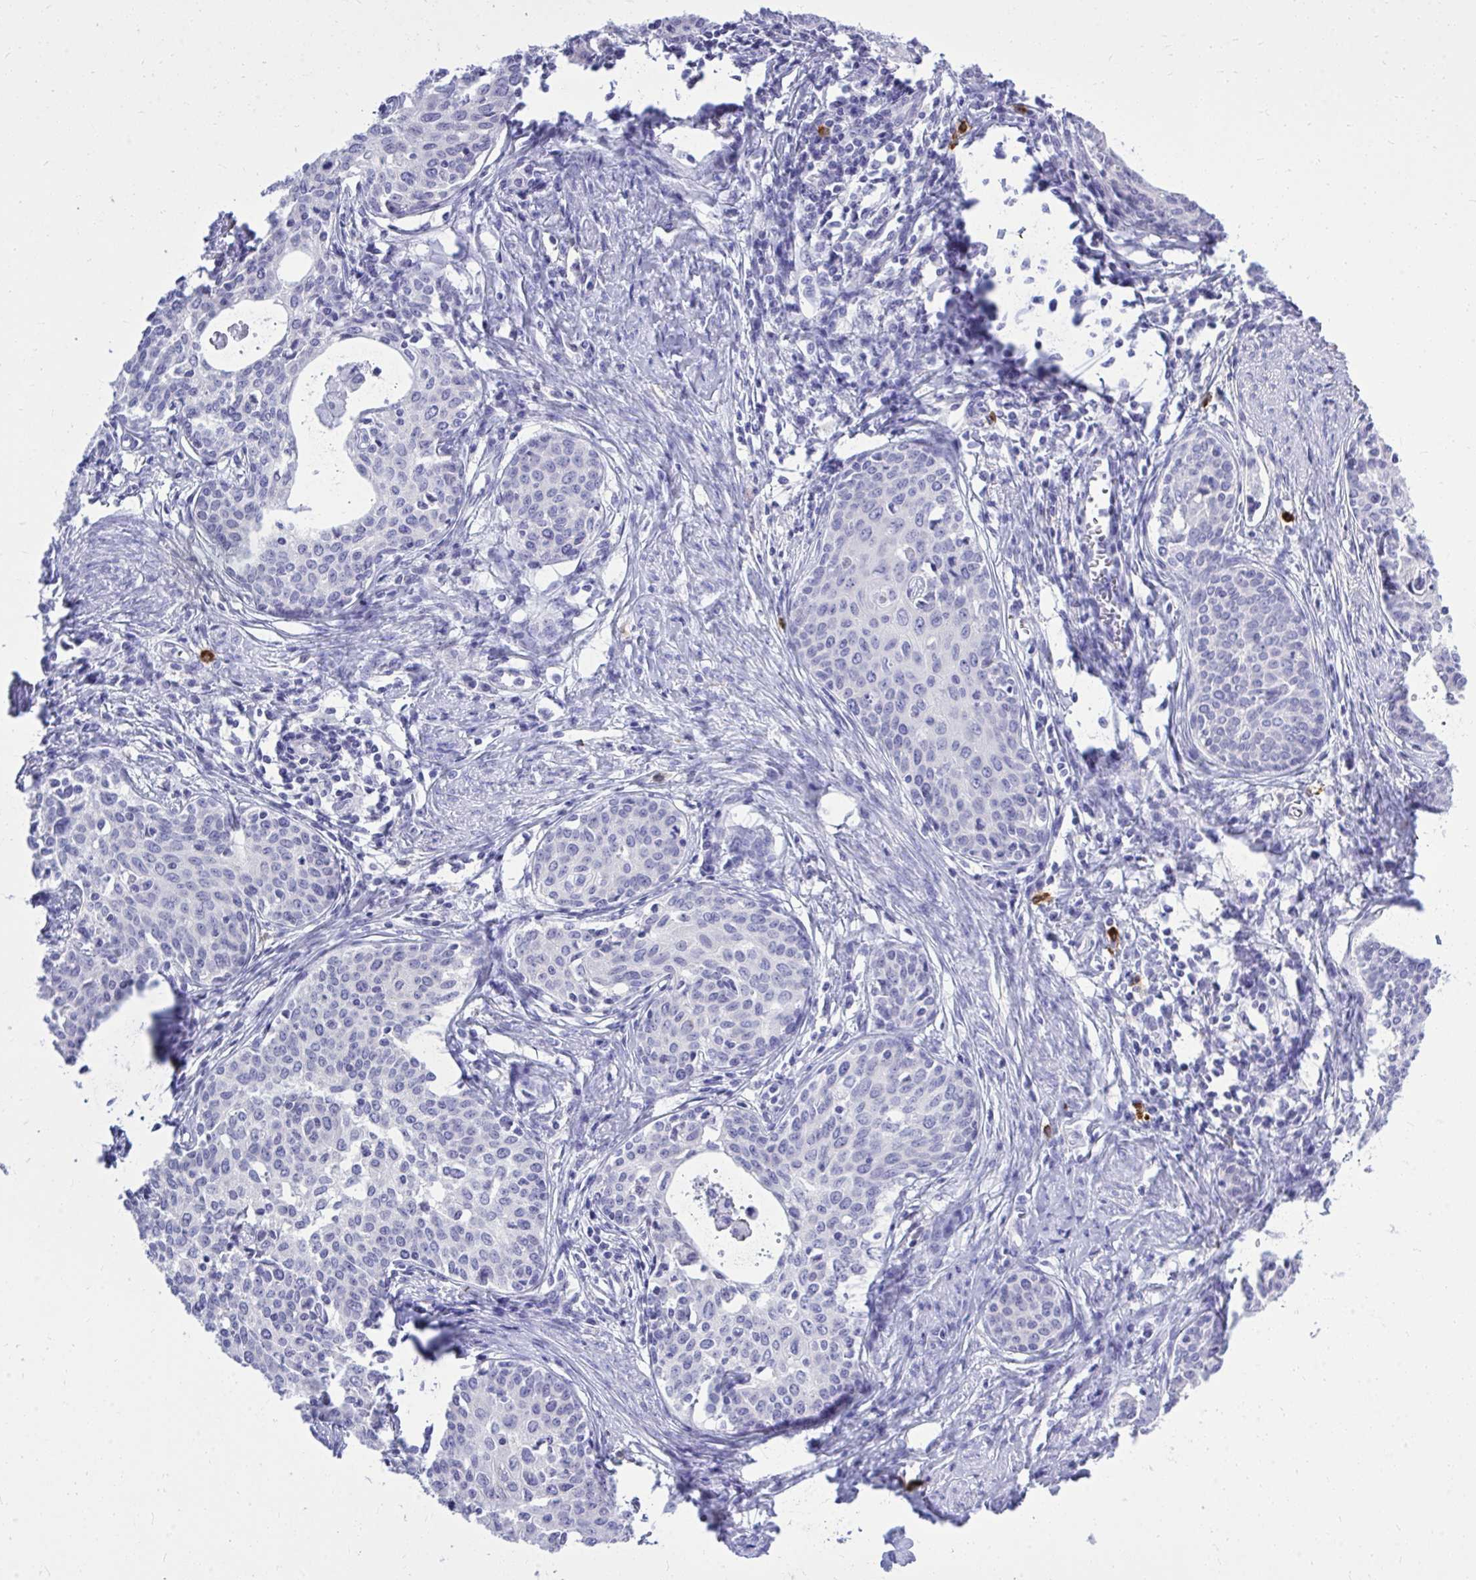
{"staining": {"intensity": "negative", "quantity": "none", "location": "none"}, "tissue": "cervical cancer", "cell_type": "Tumor cells", "image_type": "cancer", "snomed": [{"axis": "morphology", "description": "Squamous cell carcinoma, NOS"}, {"axis": "morphology", "description": "Adenocarcinoma, NOS"}, {"axis": "topography", "description": "Cervix"}], "caption": "Tumor cells are negative for protein expression in human cervical cancer.", "gene": "PSD", "patient": {"sex": "female", "age": 52}}